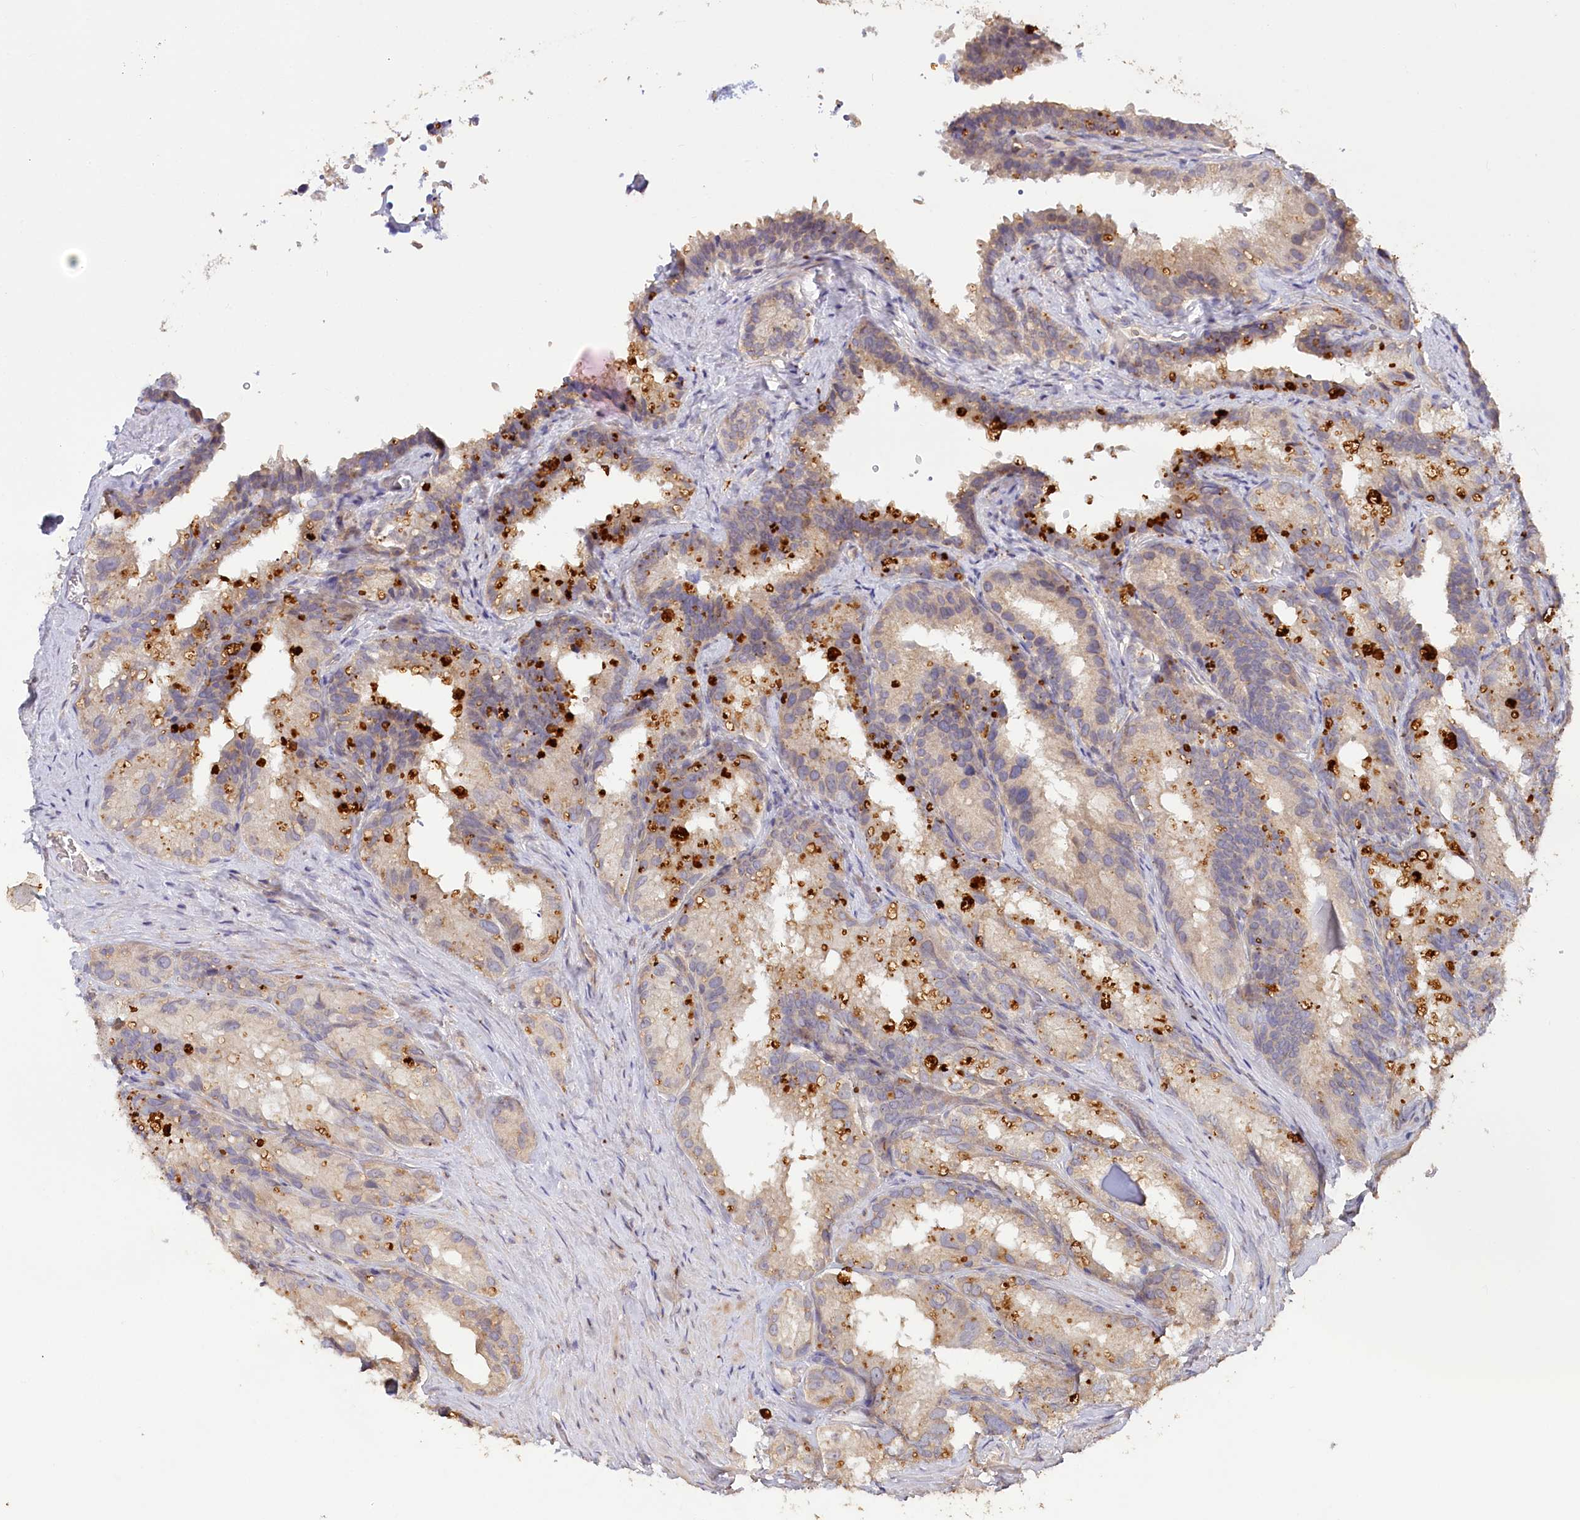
{"staining": {"intensity": "weak", "quantity": "25%-75%", "location": "cytoplasmic/membranous"}, "tissue": "seminal vesicle", "cell_type": "Glandular cells", "image_type": "normal", "snomed": [{"axis": "morphology", "description": "Normal tissue, NOS"}, {"axis": "topography", "description": "Seminal veicle"}], "caption": "IHC staining of normal seminal vesicle, which shows low levels of weak cytoplasmic/membranous expression in approximately 25%-75% of glandular cells indicating weak cytoplasmic/membranous protein expression. The staining was performed using DAB (3,3'-diaminobenzidine) (brown) for protein detection and nuclei were counterstained in hematoxylin (blue).", "gene": "IRAK1BP1", "patient": {"sex": "male", "age": 60}}